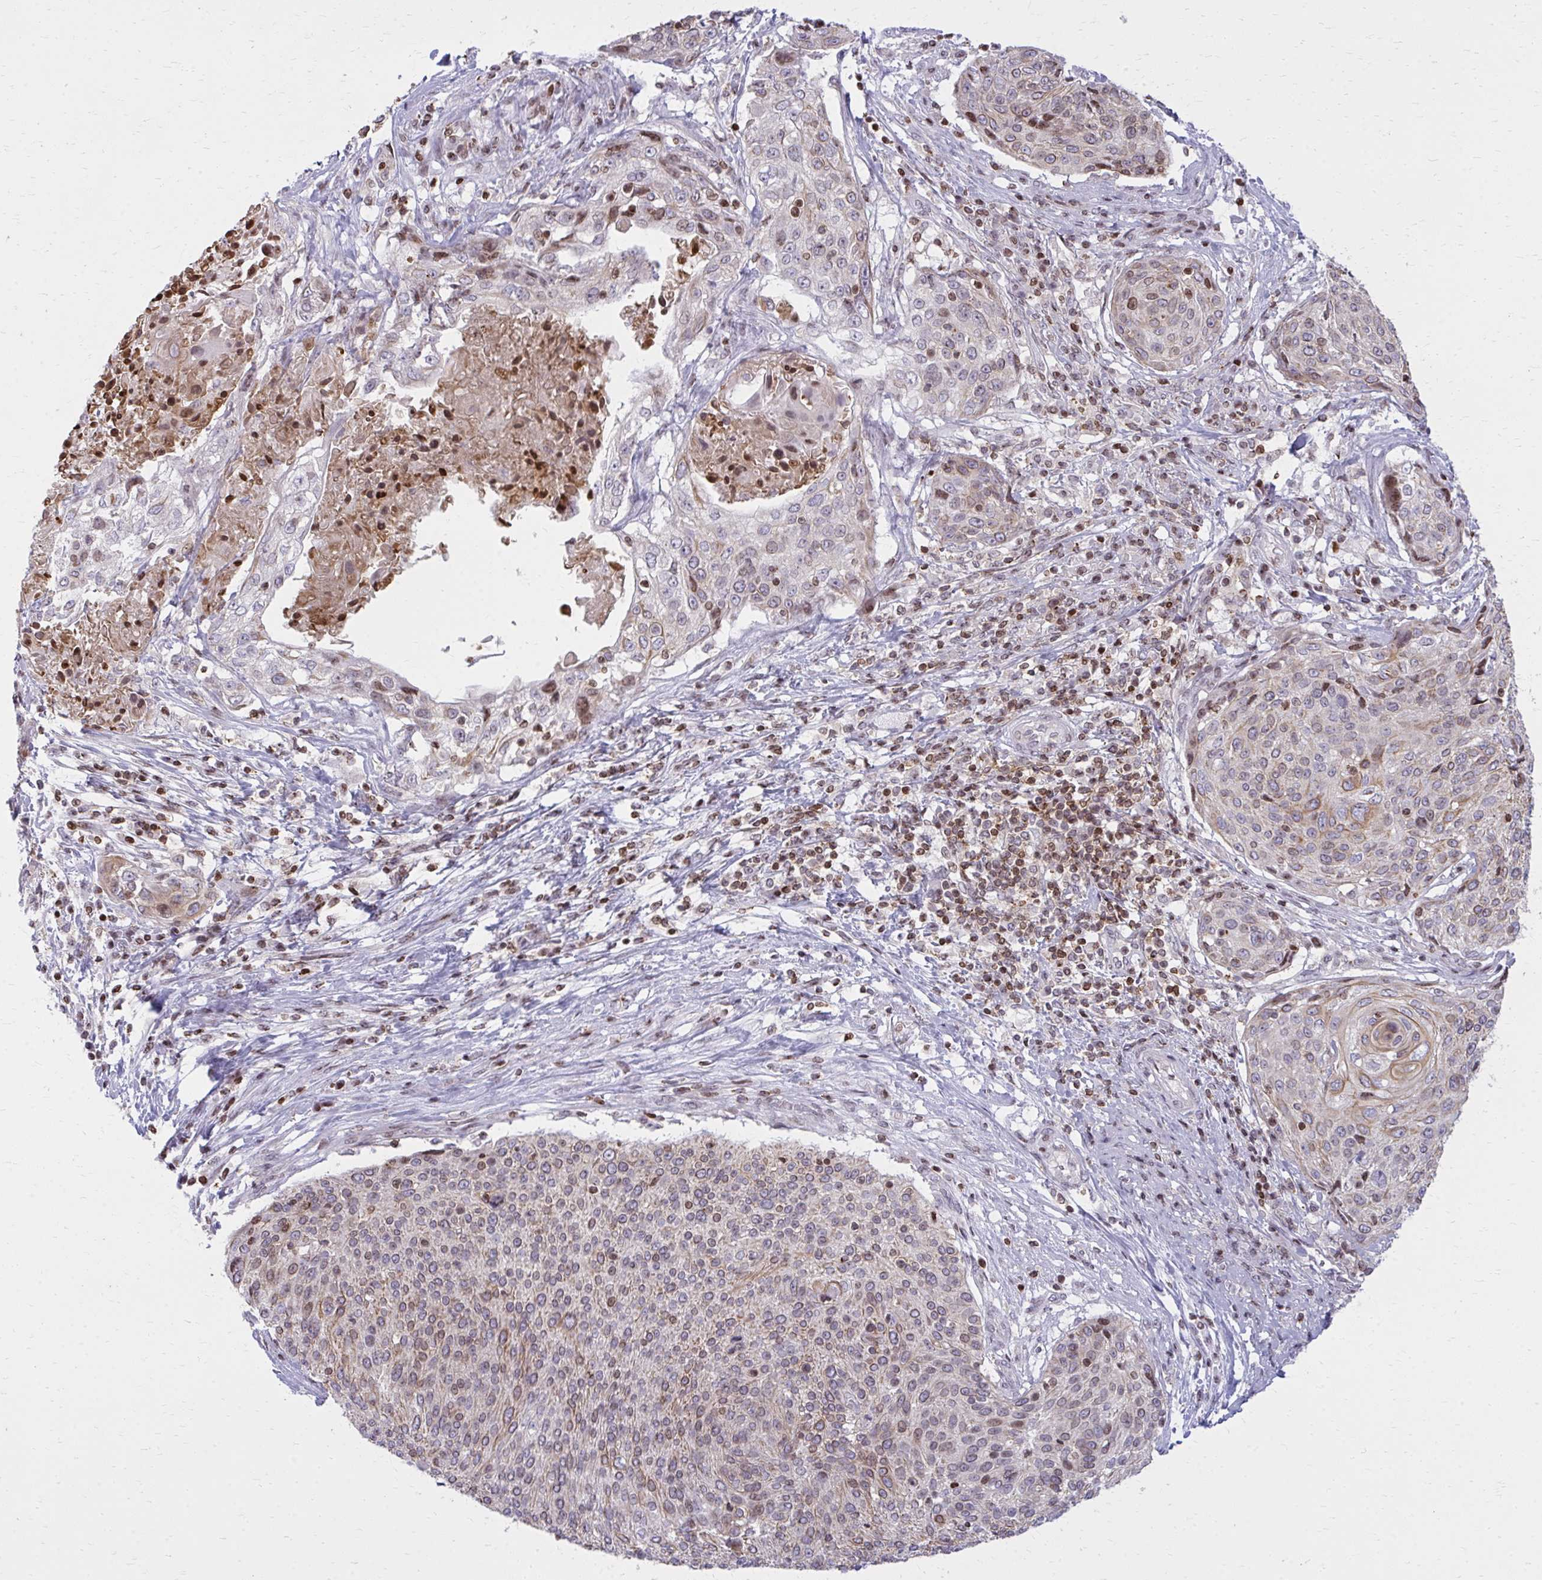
{"staining": {"intensity": "moderate", "quantity": "25%-75%", "location": "cytoplasmic/membranous,nuclear"}, "tissue": "cervical cancer", "cell_type": "Tumor cells", "image_type": "cancer", "snomed": [{"axis": "morphology", "description": "Squamous cell carcinoma, NOS"}, {"axis": "topography", "description": "Cervix"}], "caption": "High-magnification brightfield microscopy of squamous cell carcinoma (cervical) stained with DAB (3,3'-diaminobenzidine) (brown) and counterstained with hematoxylin (blue). tumor cells exhibit moderate cytoplasmic/membranous and nuclear expression is identified in about25%-75% of cells.", "gene": "AP5M1", "patient": {"sex": "female", "age": 31}}